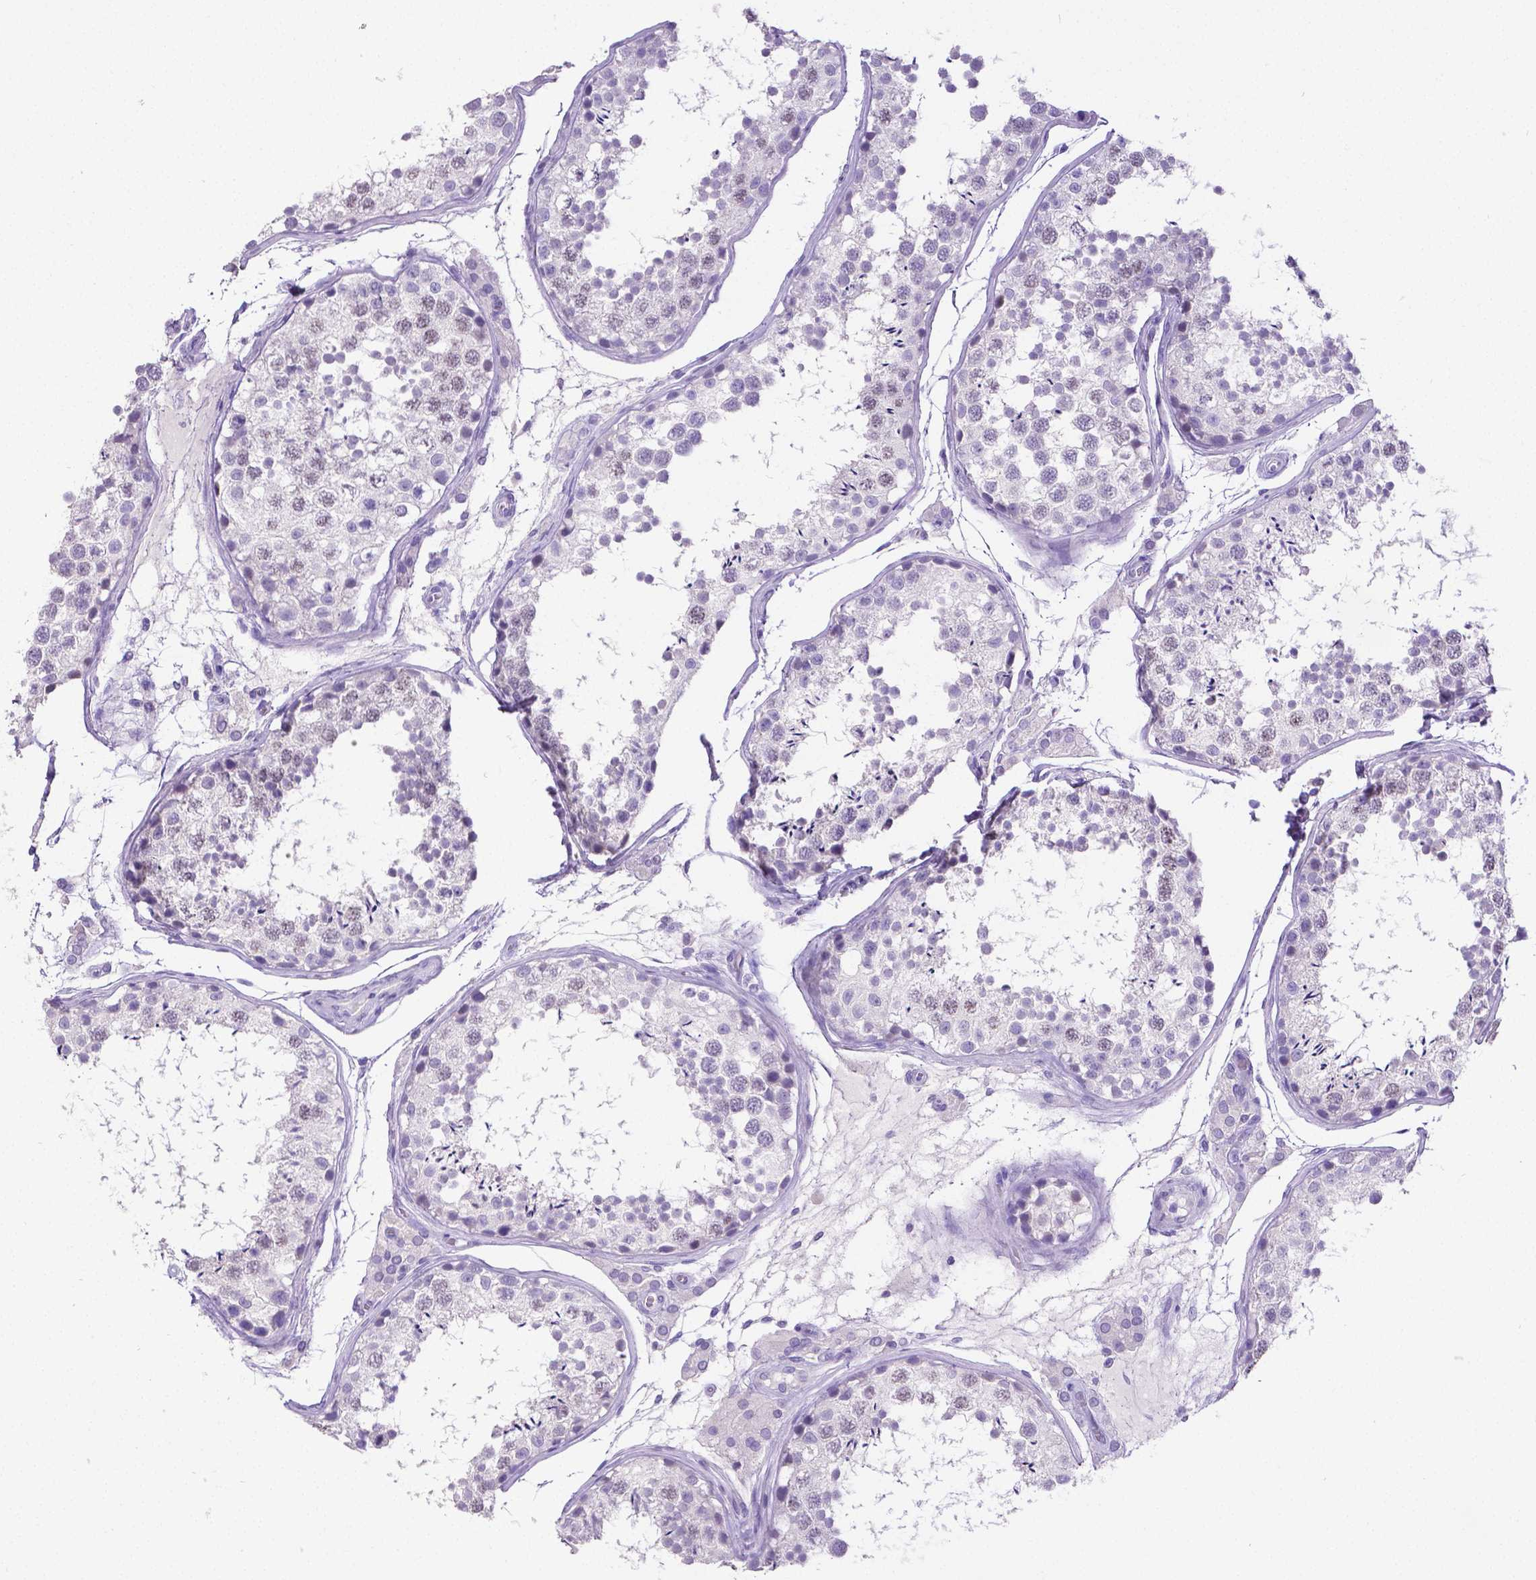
{"staining": {"intensity": "weak", "quantity": "<25%", "location": "nuclear"}, "tissue": "testis", "cell_type": "Cells in seminiferous ducts", "image_type": "normal", "snomed": [{"axis": "morphology", "description": "Normal tissue, NOS"}, {"axis": "topography", "description": "Testis"}], "caption": "The photomicrograph reveals no staining of cells in seminiferous ducts in benign testis.", "gene": "SATB2", "patient": {"sex": "male", "age": 29}}